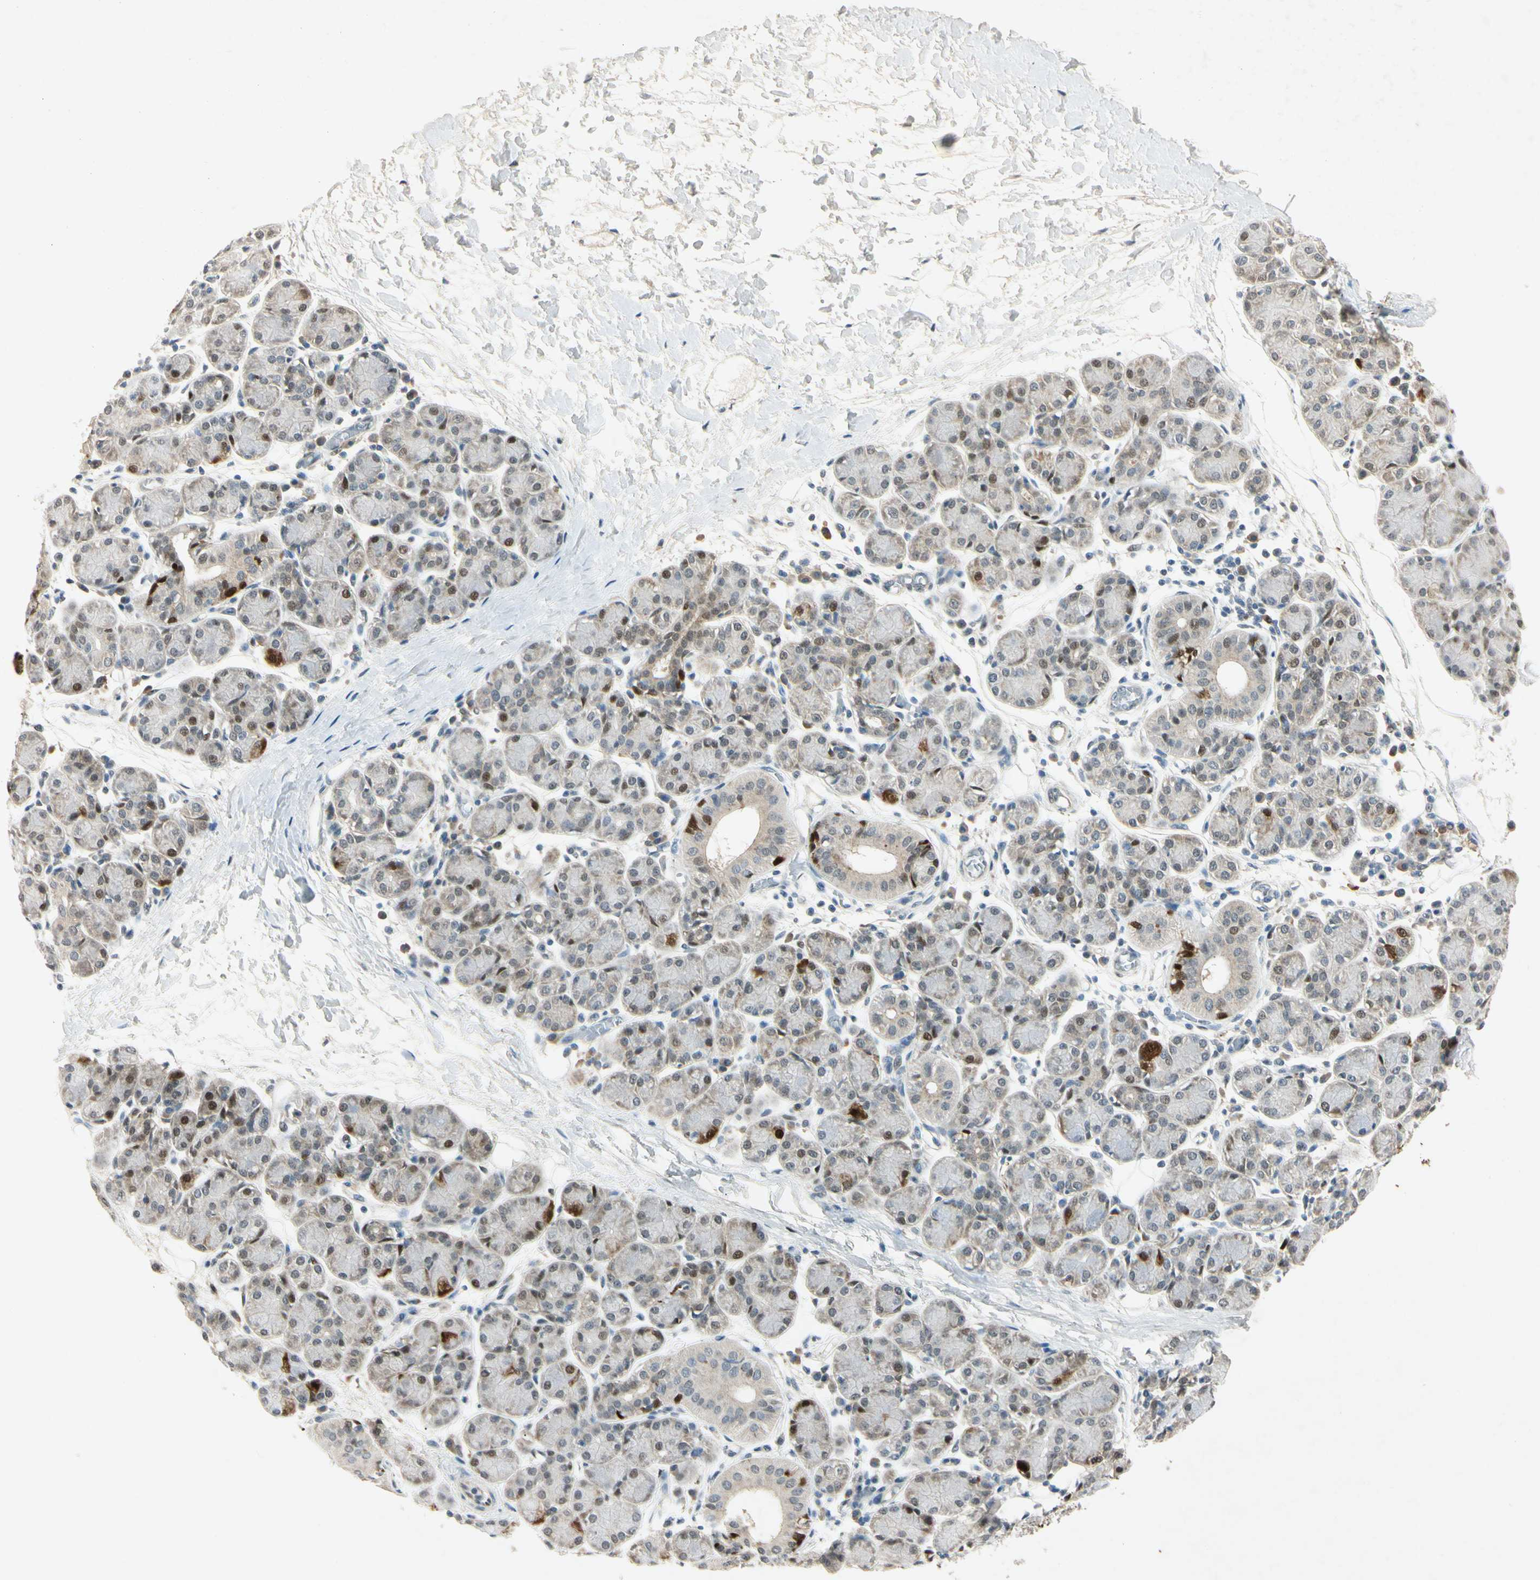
{"staining": {"intensity": "strong", "quantity": "<25%", "location": "nuclear"}, "tissue": "salivary gland", "cell_type": "Glandular cells", "image_type": "normal", "snomed": [{"axis": "morphology", "description": "Normal tissue, NOS"}, {"axis": "morphology", "description": "Inflammation, NOS"}, {"axis": "topography", "description": "Lymph node"}, {"axis": "topography", "description": "Salivary gland"}], "caption": "Protein expression by immunohistochemistry (IHC) exhibits strong nuclear expression in approximately <25% of glandular cells in normal salivary gland.", "gene": "HSPA1B", "patient": {"sex": "male", "age": 3}}